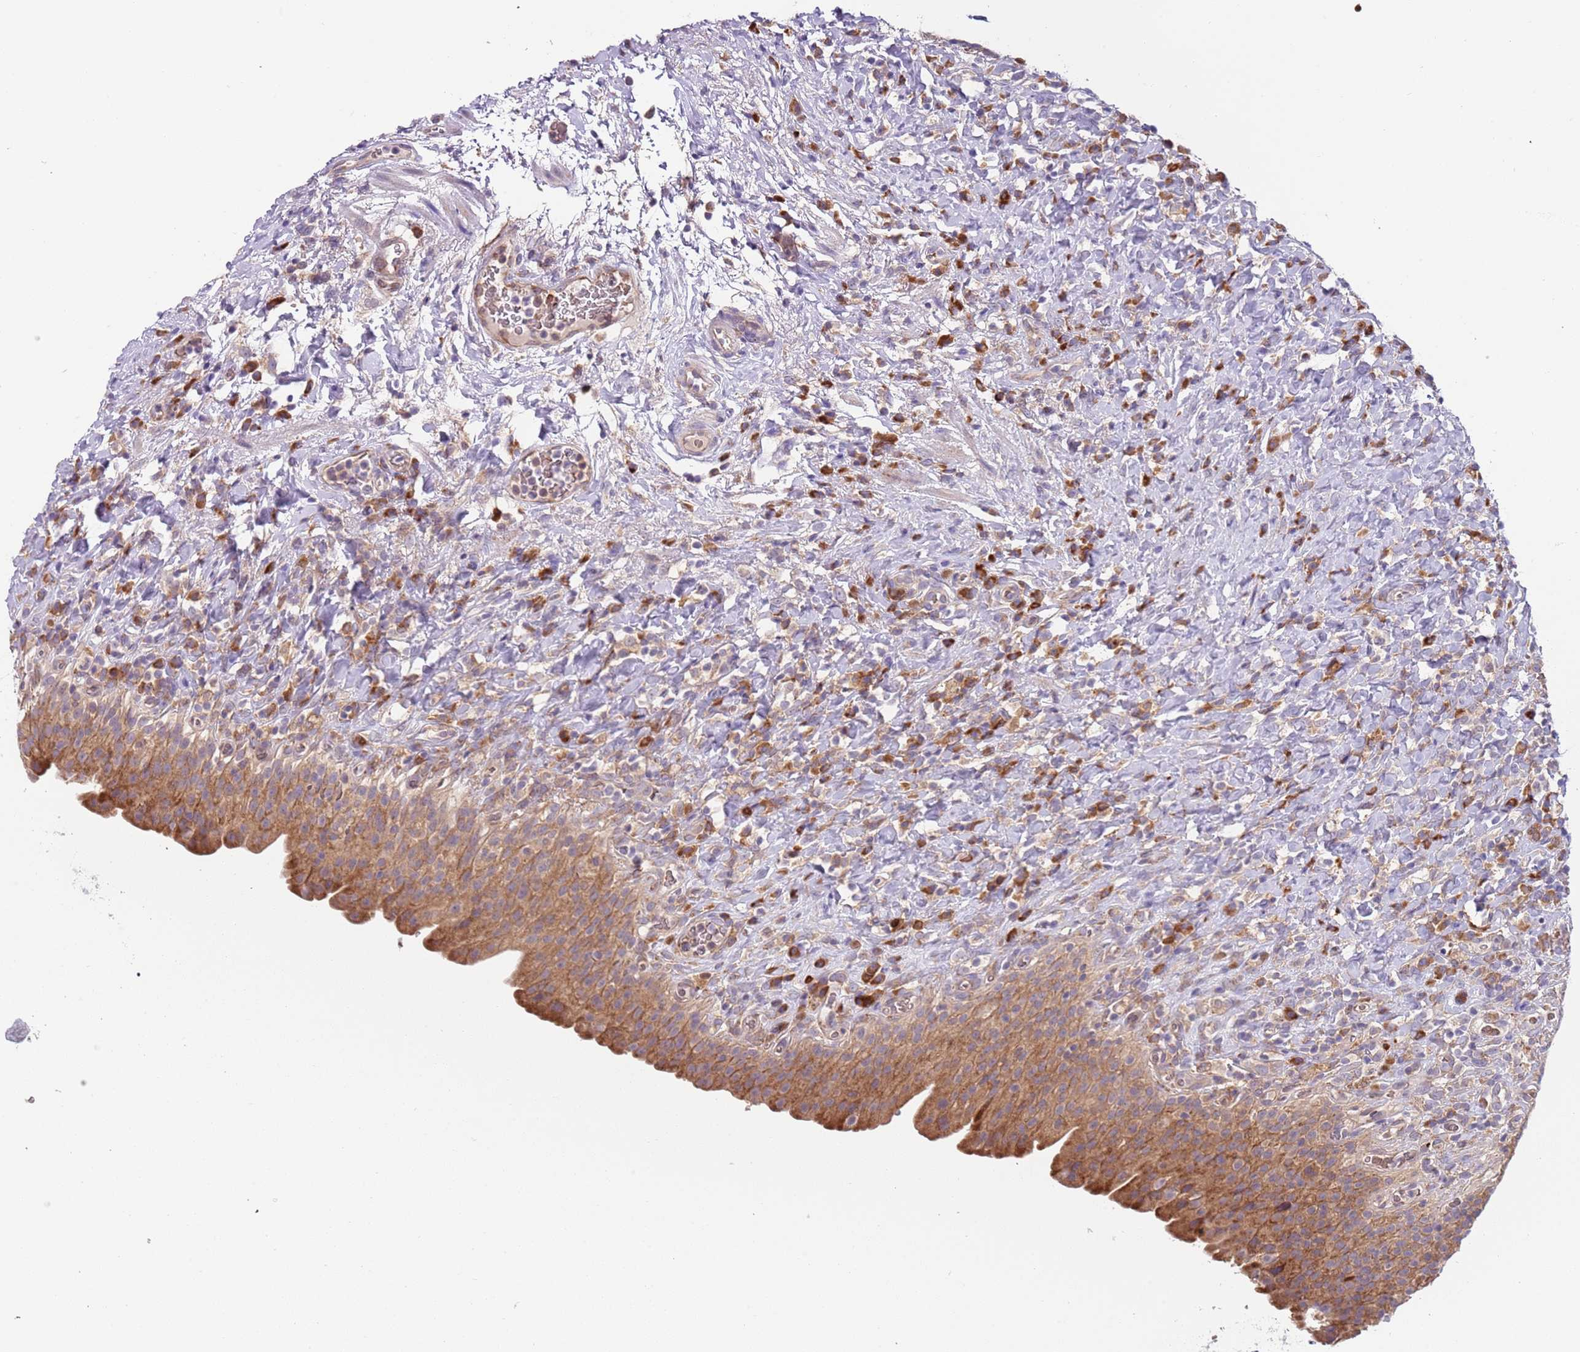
{"staining": {"intensity": "moderate", "quantity": ">75%", "location": "cytoplasmic/membranous"}, "tissue": "urinary bladder", "cell_type": "Urothelial cells", "image_type": "normal", "snomed": [{"axis": "morphology", "description": "Normal tissue, NOS"}, {"axis": "morphology", "description": "Inflammation, NOS"}, {"axis": "topography", "description": "Urinary bladder"}], "caption": "Immunohistochemical staining of benign urinary bladder exhibits medium levels of moderate cytoplasmic/membranous staining in approximately >75% of urothelial cells.", "gene": "VWCE", "patient": {"sex": "male", "age": 64}}